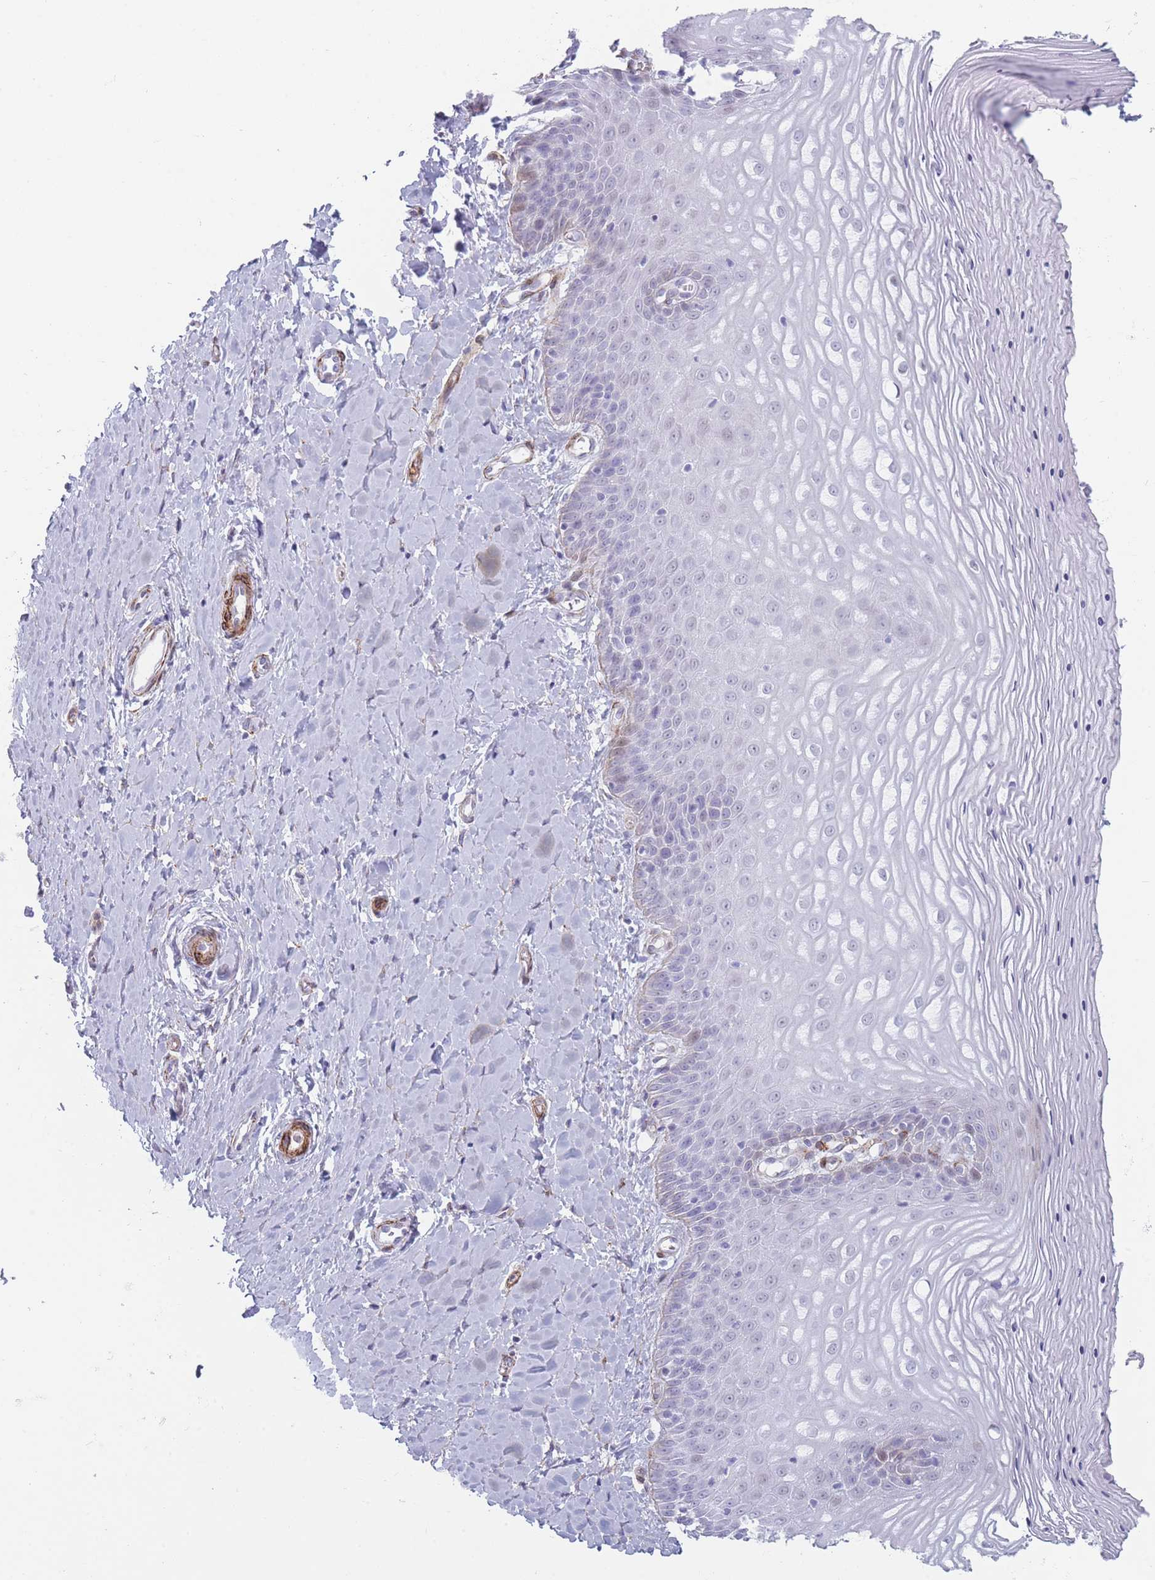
{"staining": {"intensity": "weak", "quantity": "<25%", "location": "nuclear"}, "tissue": "vagina", "cell_type": "Squamous epithelial cells", "image_type": "normal", "snomed": [{"axis": "morphology", "description": "Normal tissue, NOS"}, {"axis": "topography", "description": "Vagina"}], "caption": "IHC micrograph of benign vagina: human vagina stained with DAB displays no significant protein expression in squamous epithelial cells.", "gene": "IFNA10", "patient": {"sex": "female", "age": 65}}